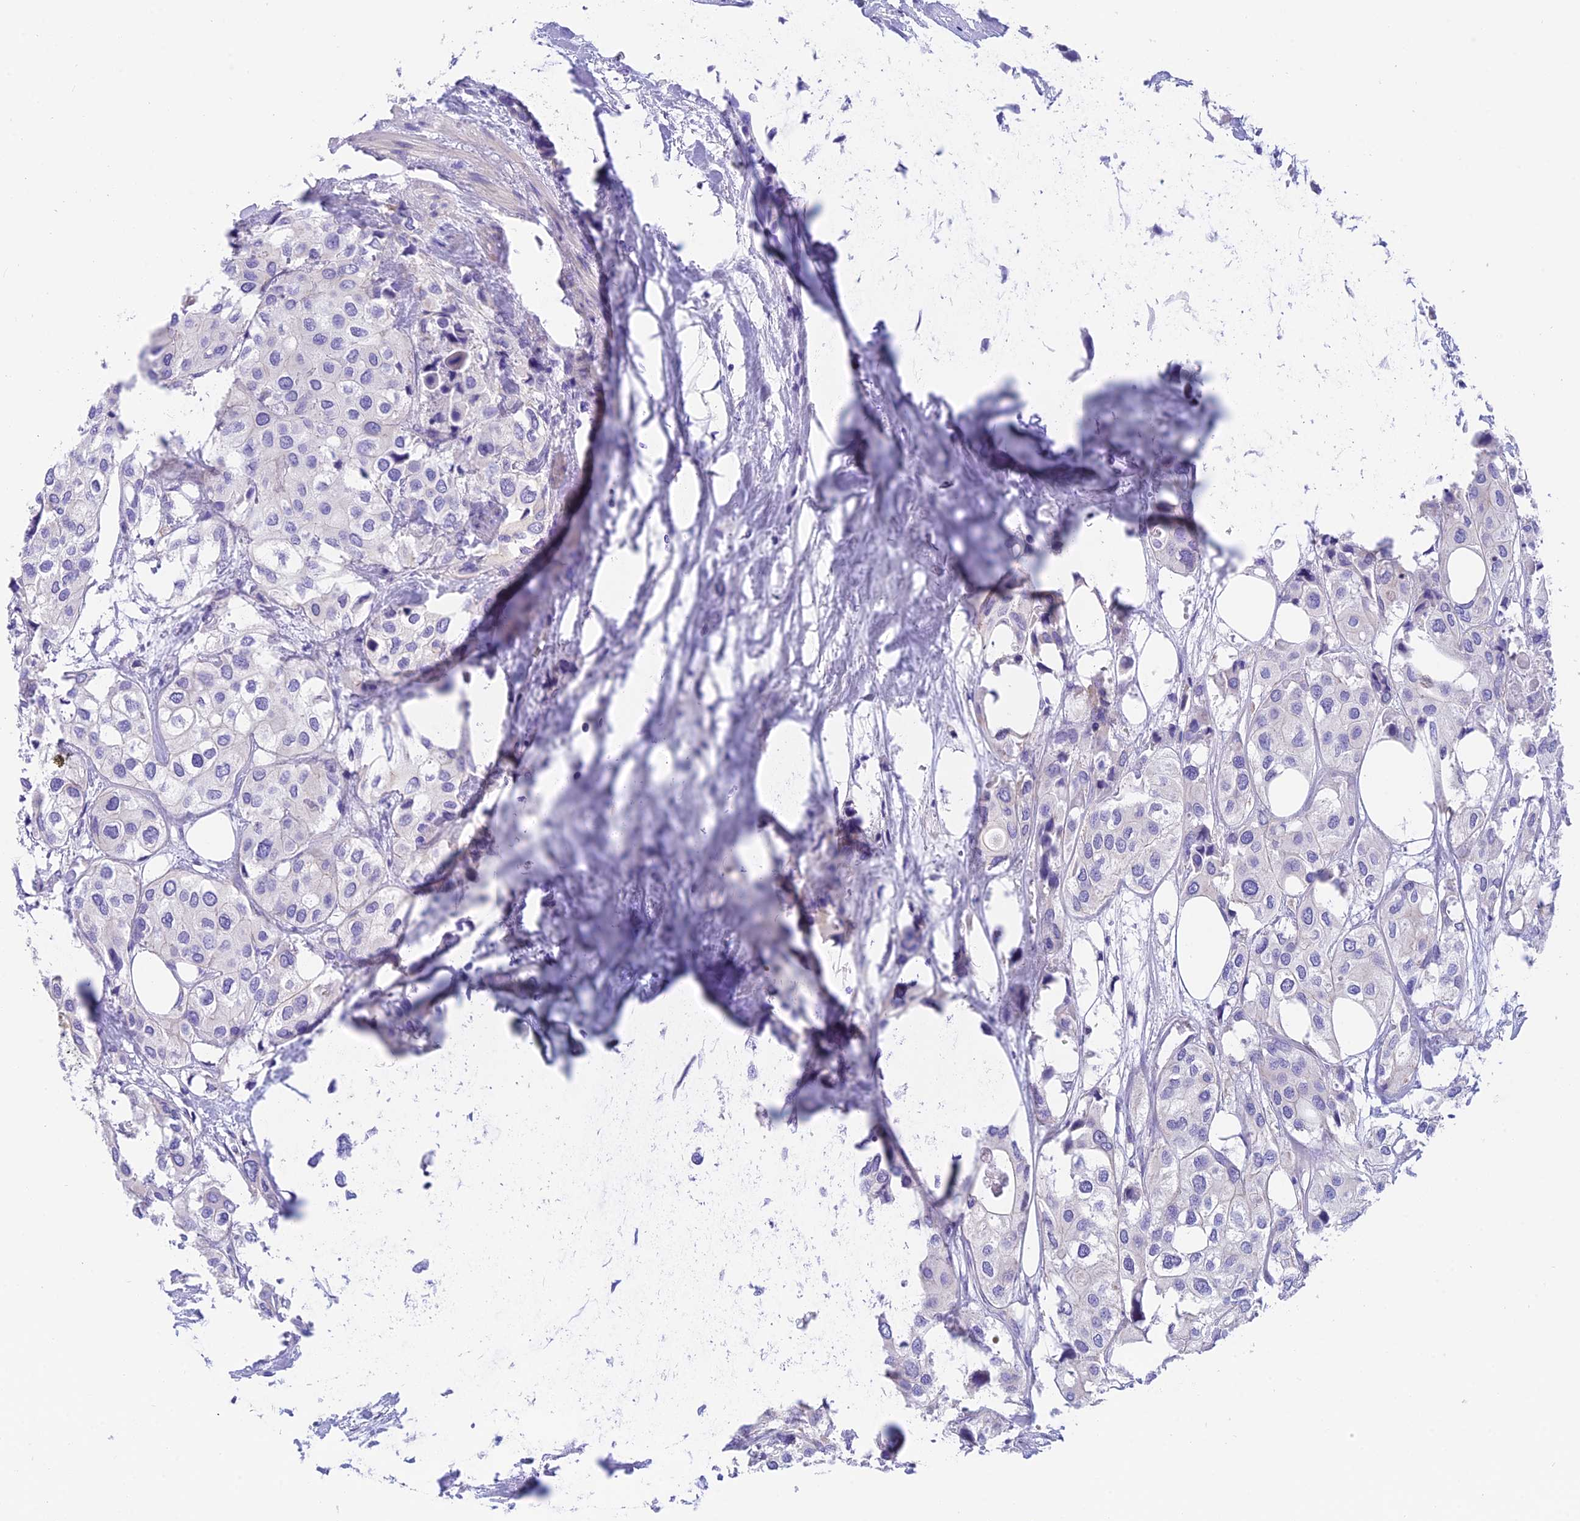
{"staining": {"intensity": "negative", "quantity": "none", "location": "none"}, "tissue": "urothelial cancer", "cell_type": "Tumor cells", "image_type": "cancer", "snomed": [{"axis": "morphology", "description": "Urothelial carcinoma, High grade"}, {"axis": "topography", "description": "Urinary bladder"}], "caption": "High power microscopy micrograph of an IHC photomicrograph of high-grade urothelial carcinoma, revealing no significant staining in tumor cells.", "gene": "C17orf67", "patient": {"sex": "male", "age": 64}}